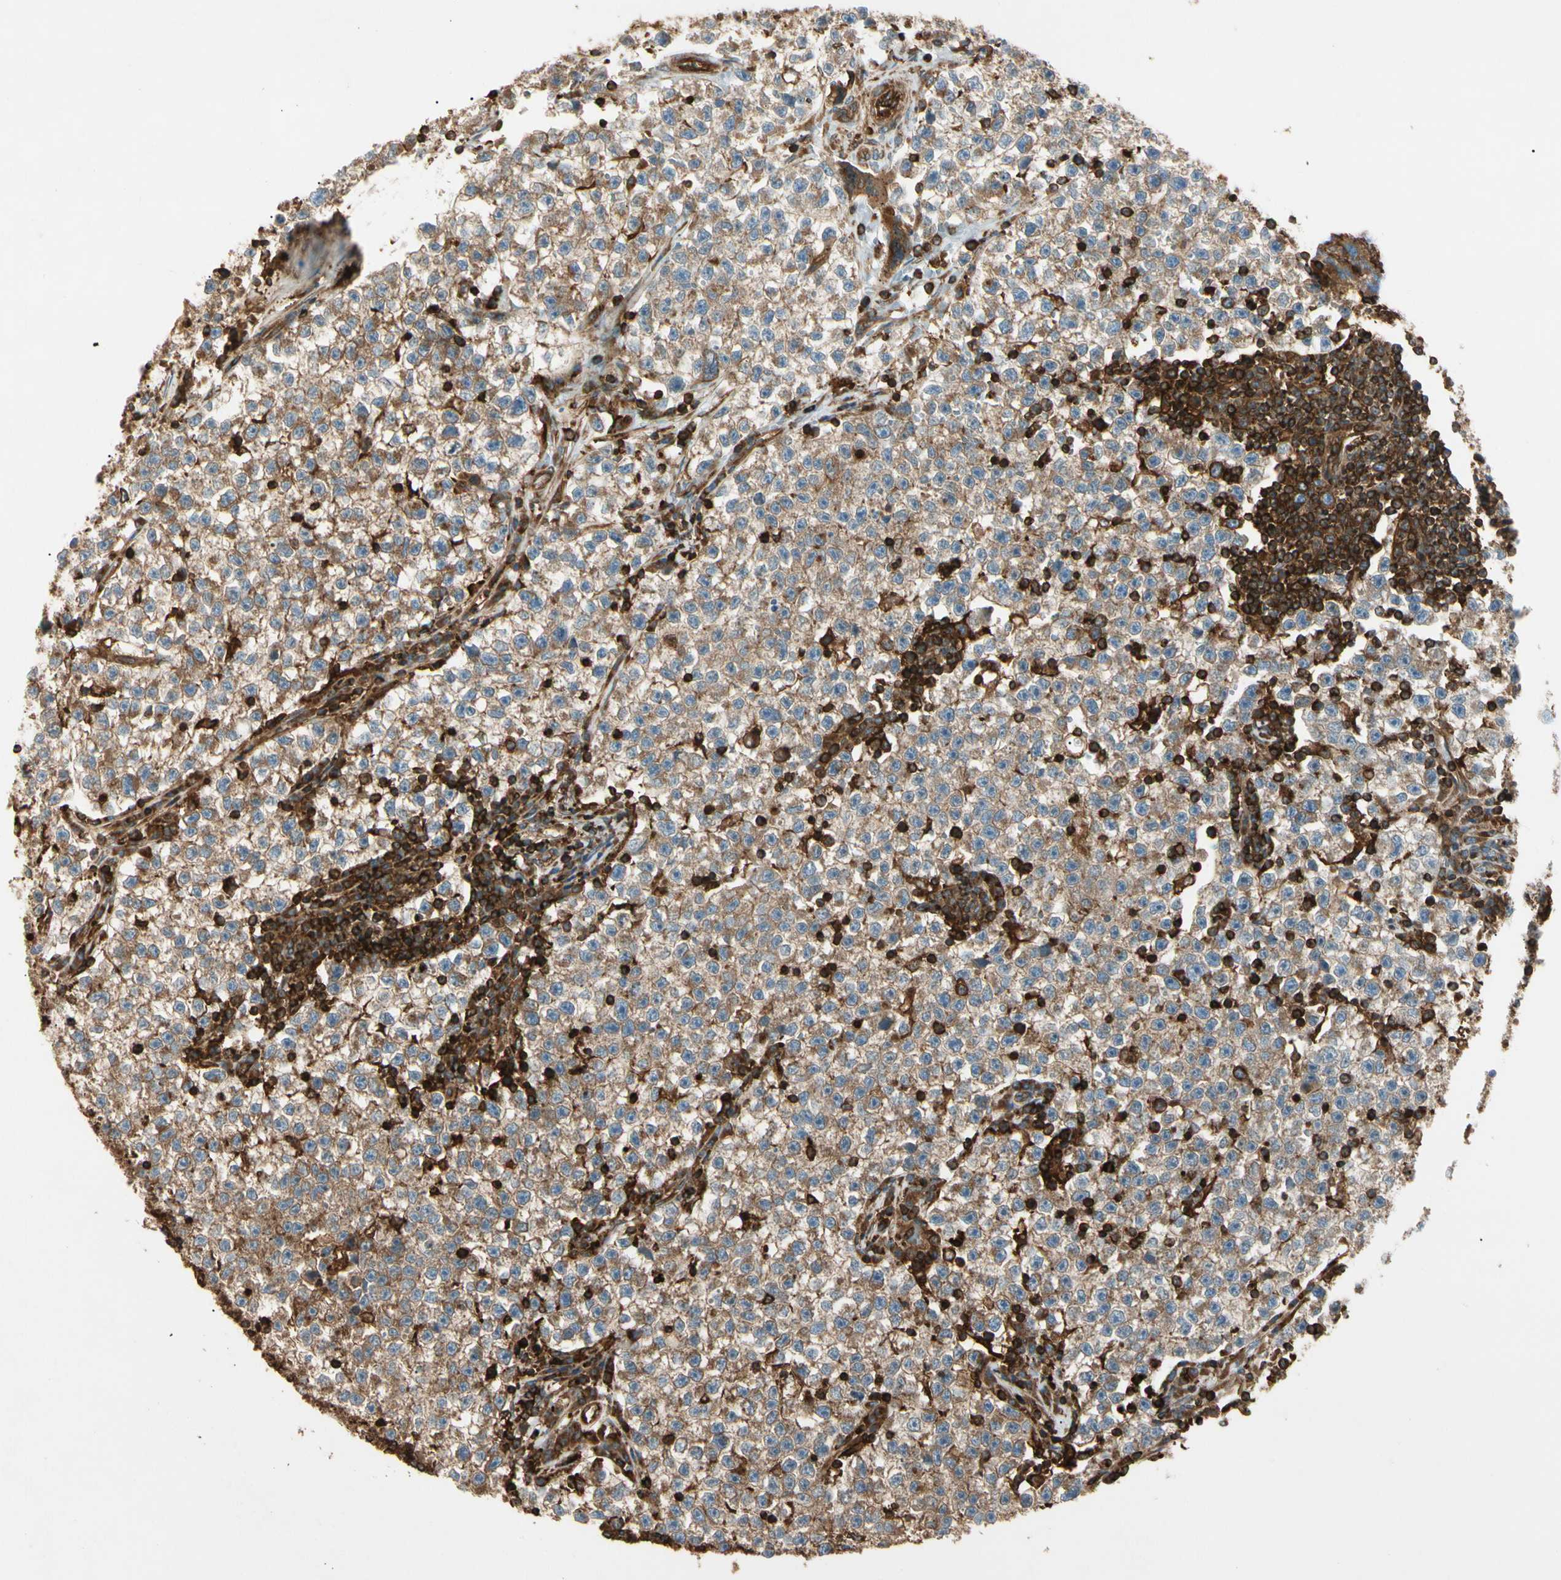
{"staining": {"intensity": "moderate", "quantity": ">75%", "location": "cytoplasmic/membranous"}, "tissue": "testis cancer", "cell_type": "Tumor cells", "image_type": "cancer", "snomed": [{"axis": "morphology", "description": "Seminoma, NOS"}, {"axis": "topography", "description": "Testis"}], "caption": "This image shows immunohistochemistry staining of human testis cancer, with medium moderate cytoplasmic/membranous positivity in about >75% of tumor cells.", "gene": "ARPC2", "patient": {"sex": "male", "age": 22}}